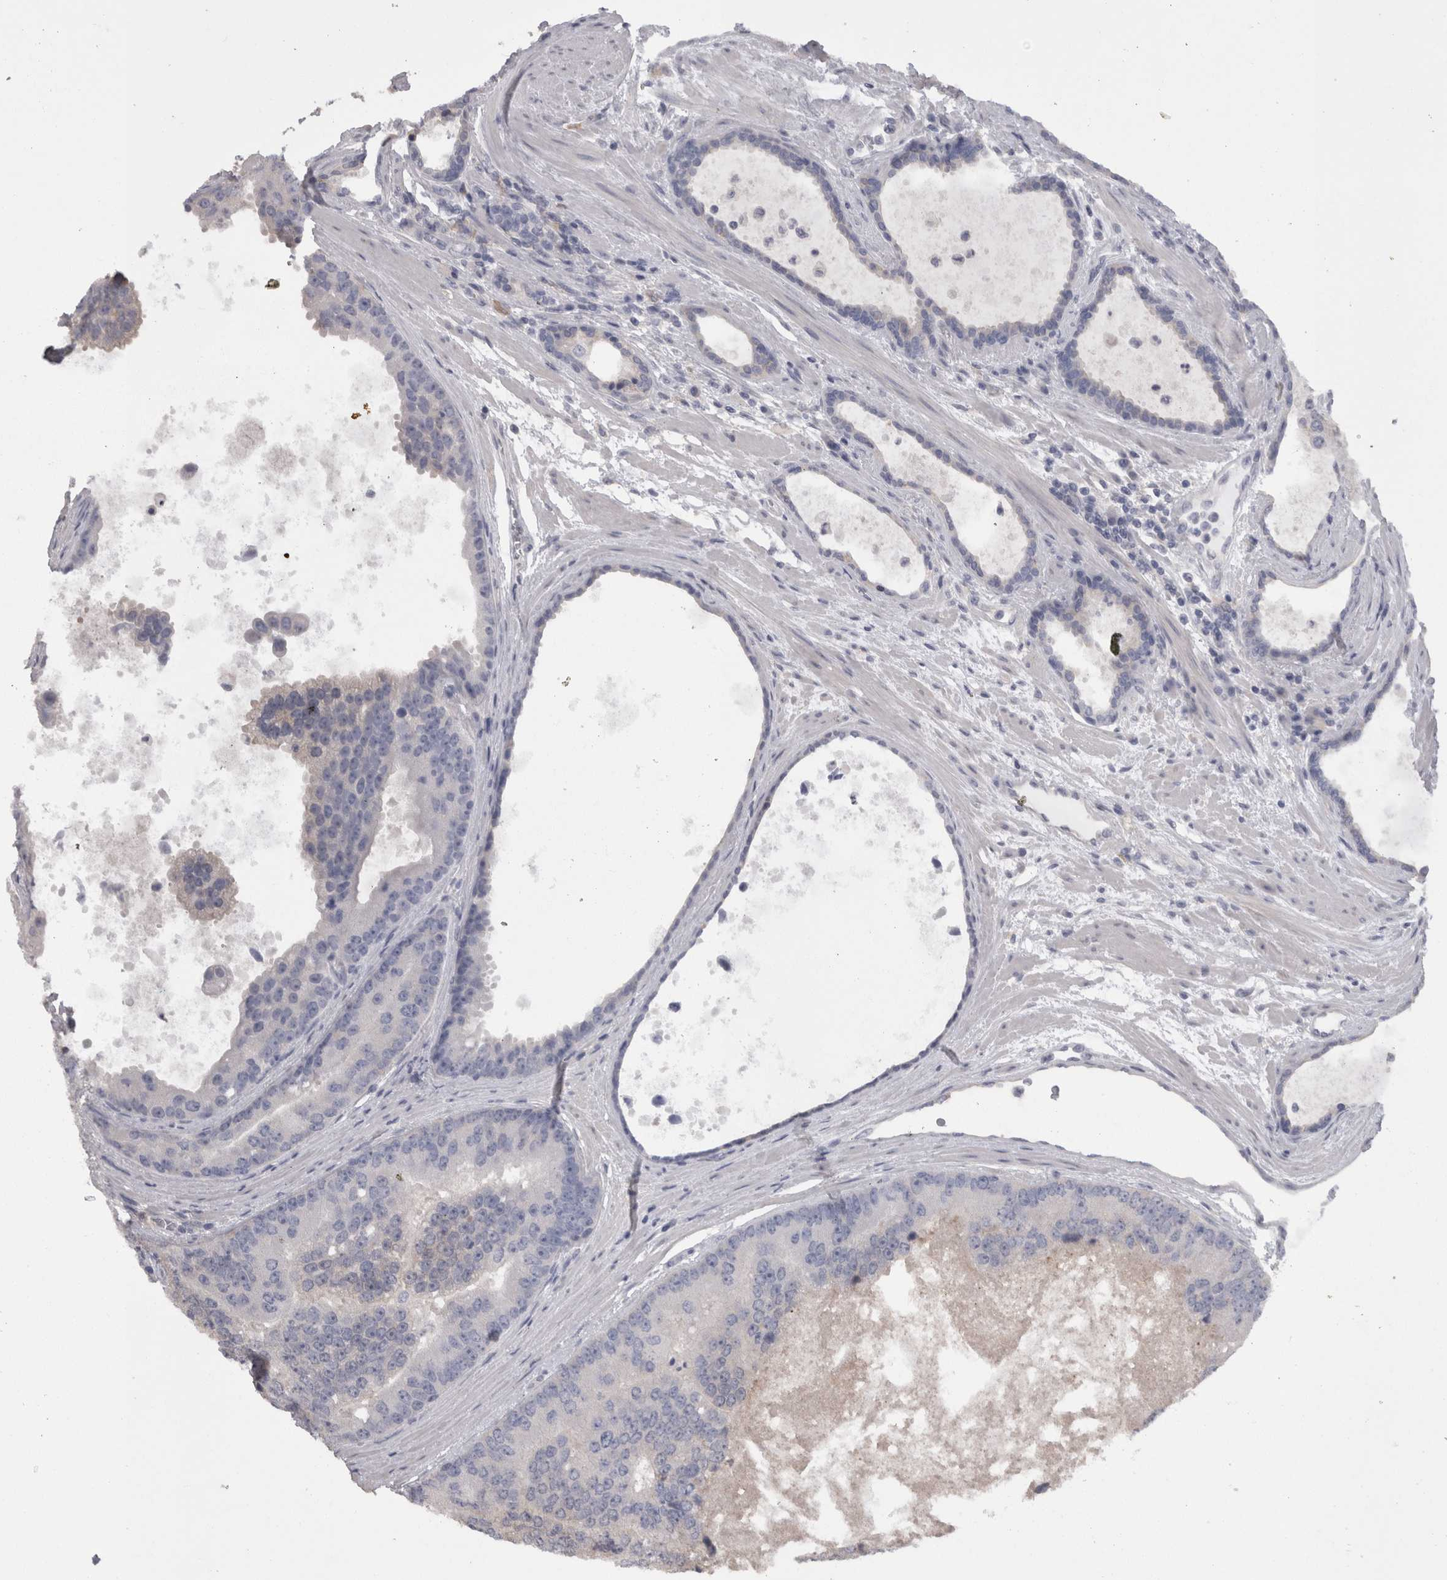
{"staining": {"intensity": "weak", "quantity": "<25%", "location": "cytoplasmic/membranous"}, "tissue": "prostate cancer", "cell_type": "Tumor cells", "image_type": "cancer", "snomed": [{"axis": "morphology", "description": "Adenocarcinoma, High grade"}, {"axis": "topography", "description": "Prostate"}], "caption": "A high-resolution micrograph shows immunohistochemistry (IHC) staining of prostate cancer (high-grade adenocarcinoma), which exhibits no significant expression in tumor cells.", "gene": "CAMK2D", "patient": {"sex": "male", "age": 70}}